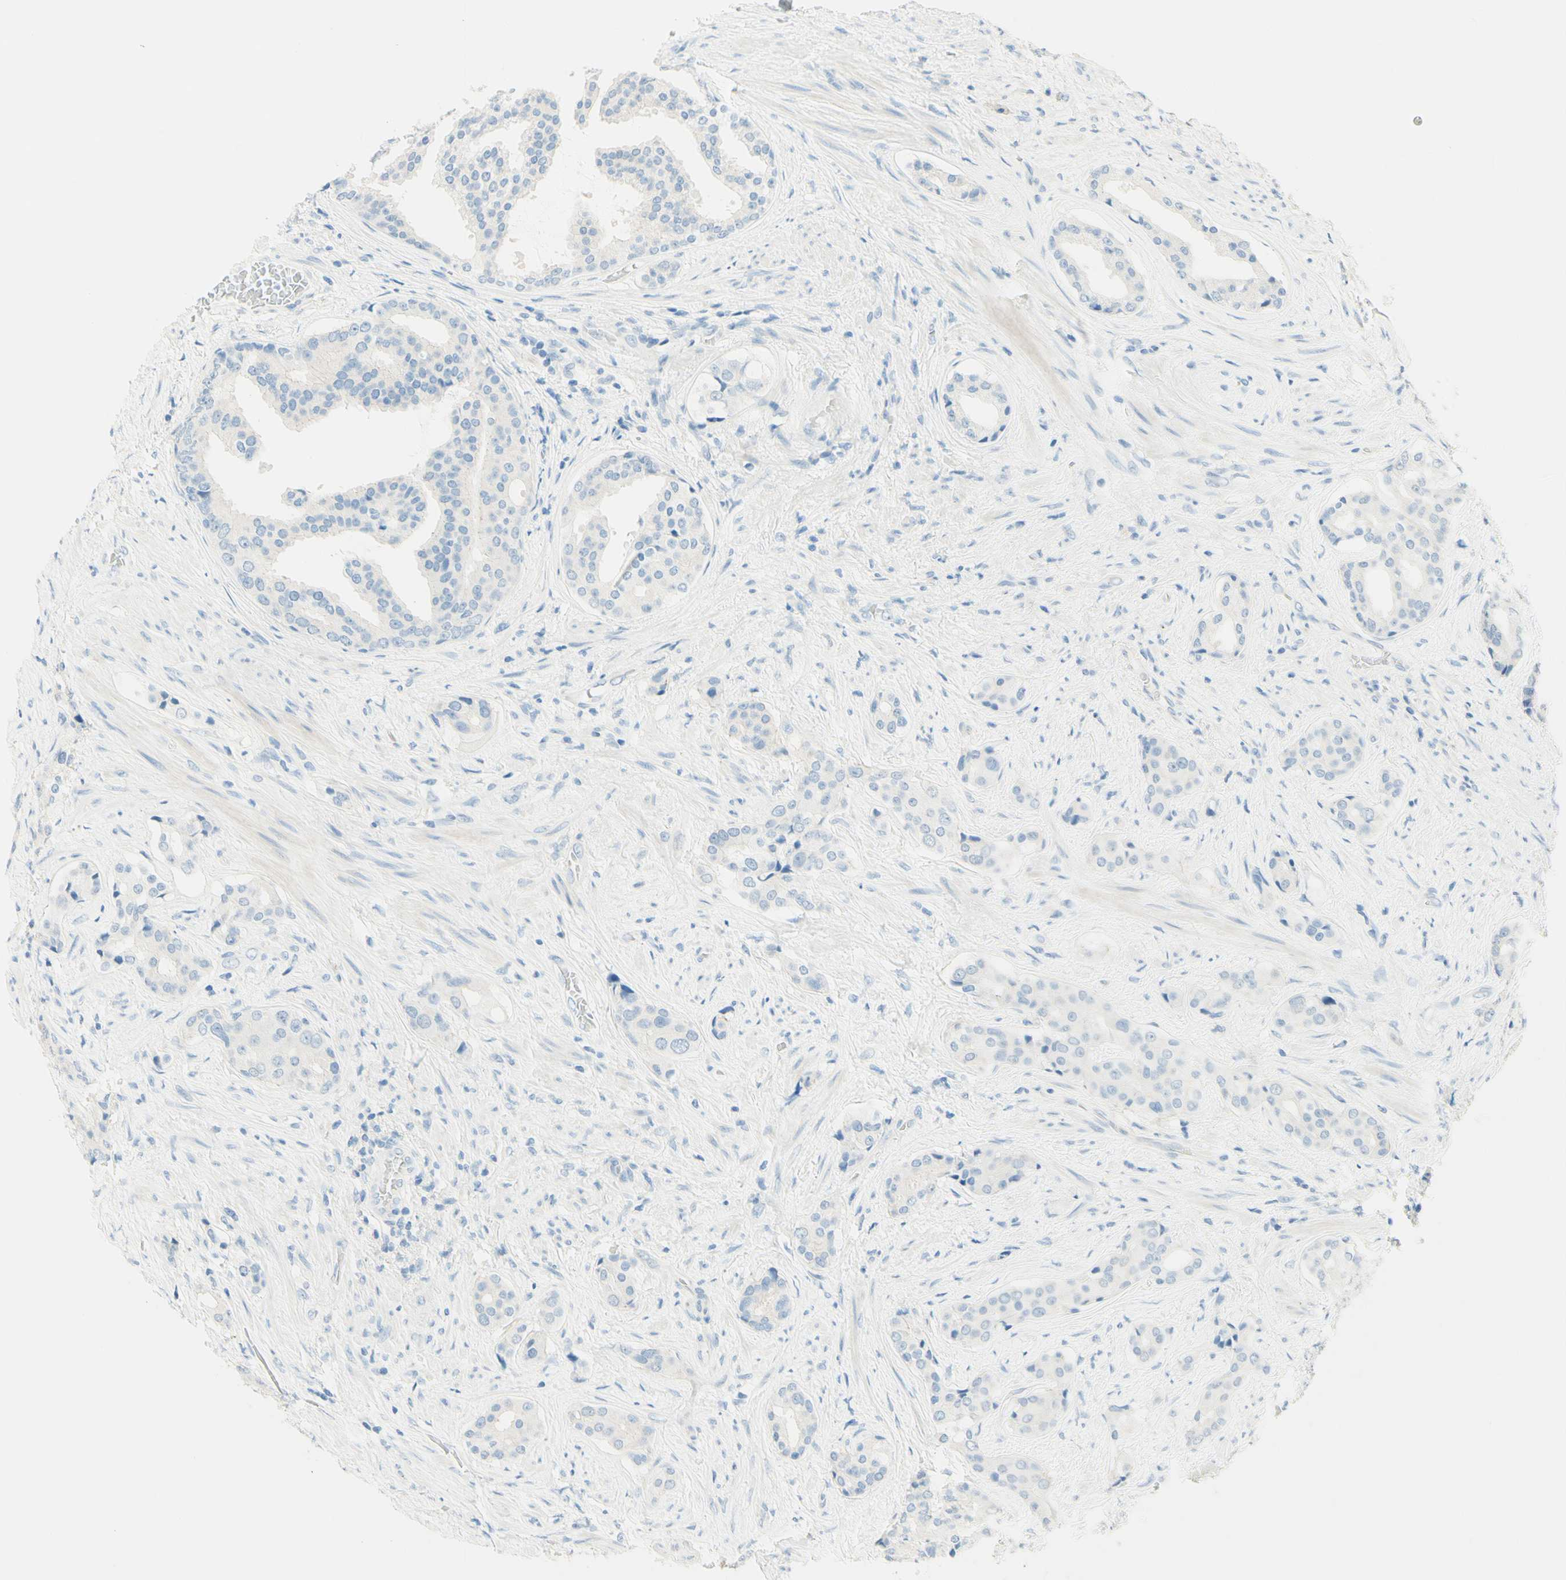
{"staining": {"intensity": "negative", "quantity": "none", "location": "none"}, "tissue": "prostate cancer", "cell_type": "Tumor cells", "image_type": "cancer", "snomed": [{"axis": "morphology", "description": "Adenocarcinoma, High grade"}, {"axis": "topography", "description": "Prostate"}], "caption": "A photomicrograph of prostate cancer stained for a protein reveals no brown staining in tumor cells.", "gene": "TMEM132D", "patient": {"sex": "male", "age": 71}}